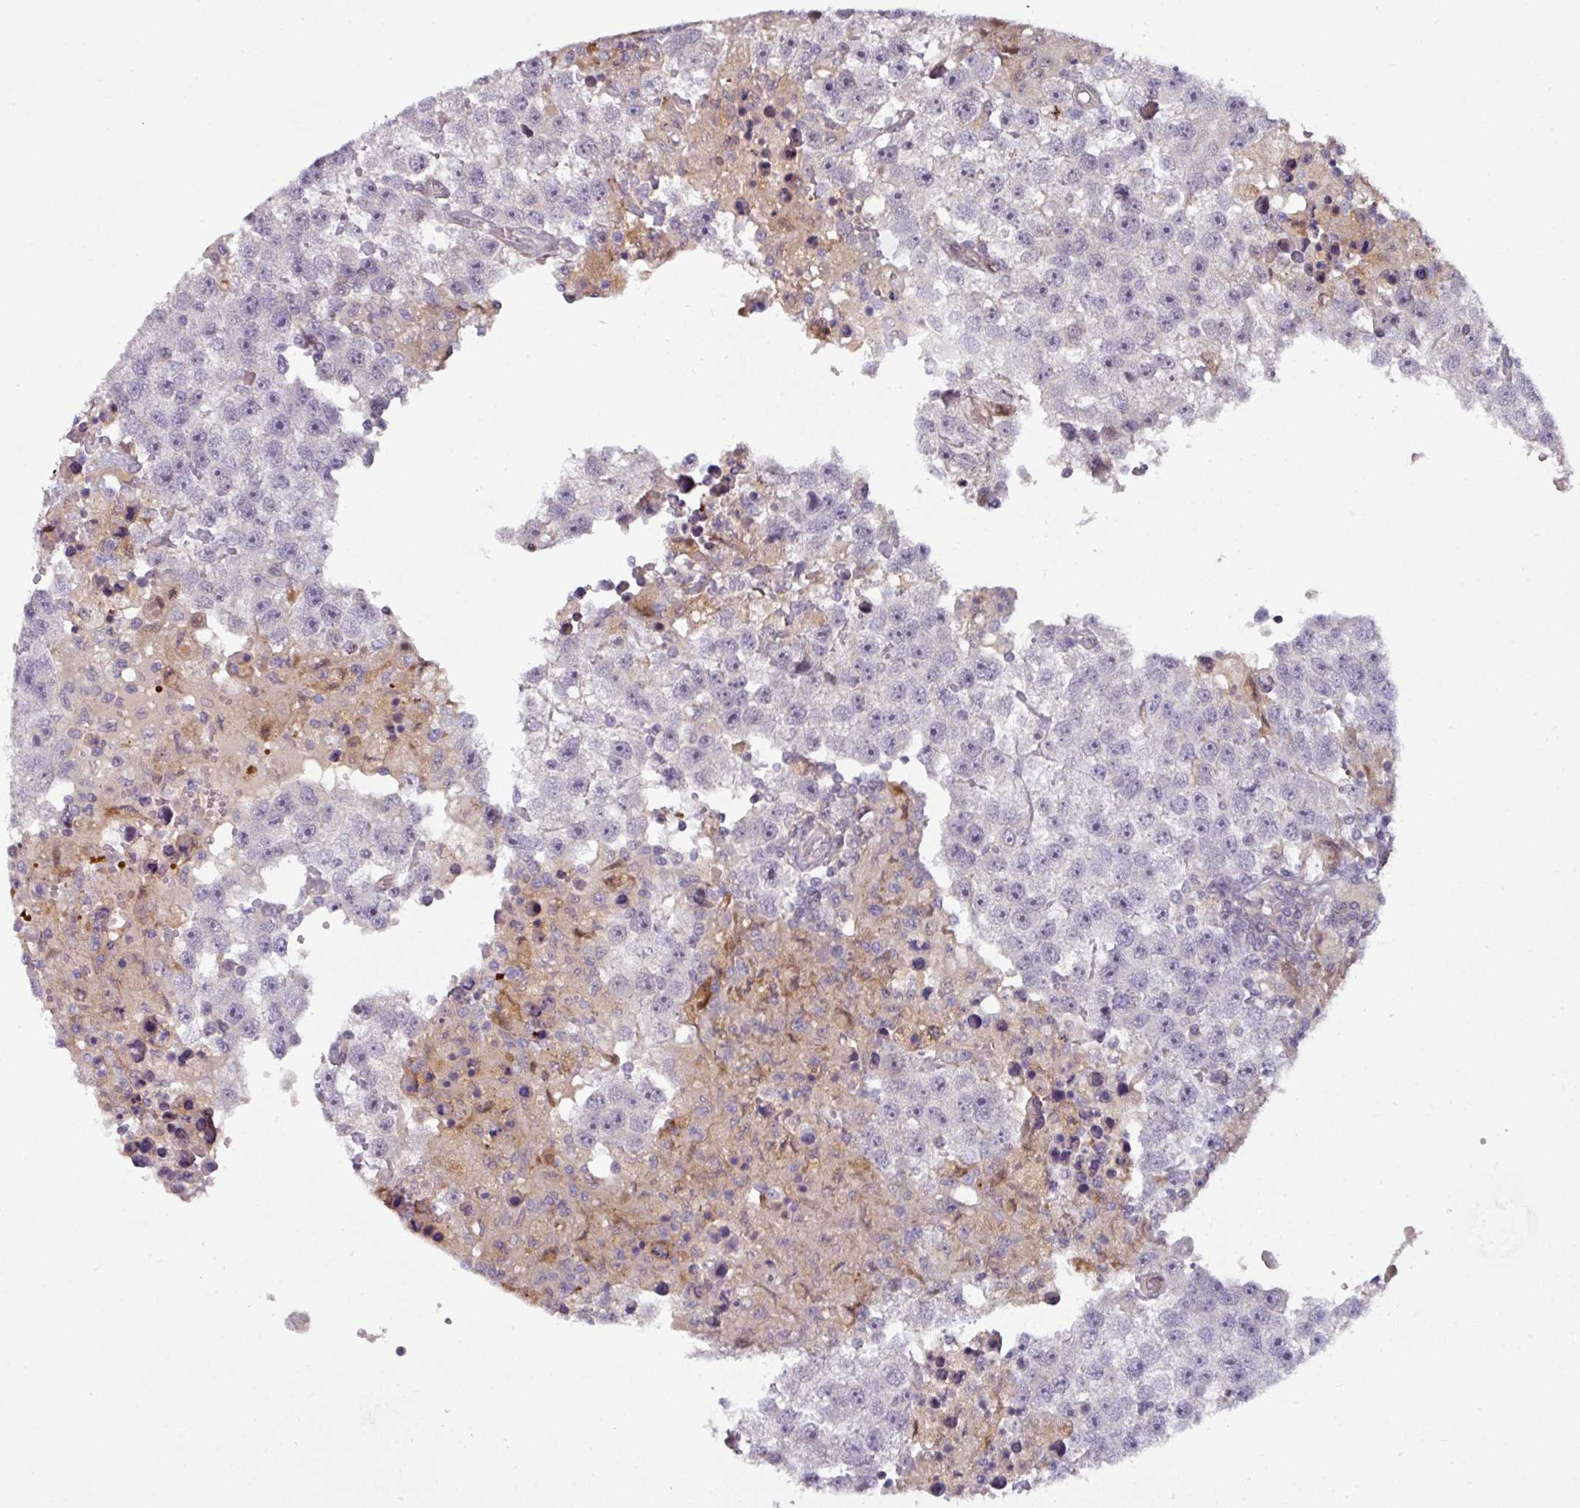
{"staining": {"intensity": "negative", "quantity": "none", "location": "none"}, "tissue": "testis cancer", "cell_type": "Tumor cells", "image_type": "cancer", "snomed": [{"axis": "morphology", "description": "Carcinoma, Embryonal, NOS"}, {"axis": "topography", "description": "Testis"}], "caption": "Testis cancer was stained to show a protein in brown. There is no significant expression in tumor cells. The staining is performed using DAB (3,3'-diaminobenzidine) brown chromogen with nuclei counter-stained in using hematoxylin.", "gene": "SWSAP1", "patient": {"sex": "male", "age": 83}}